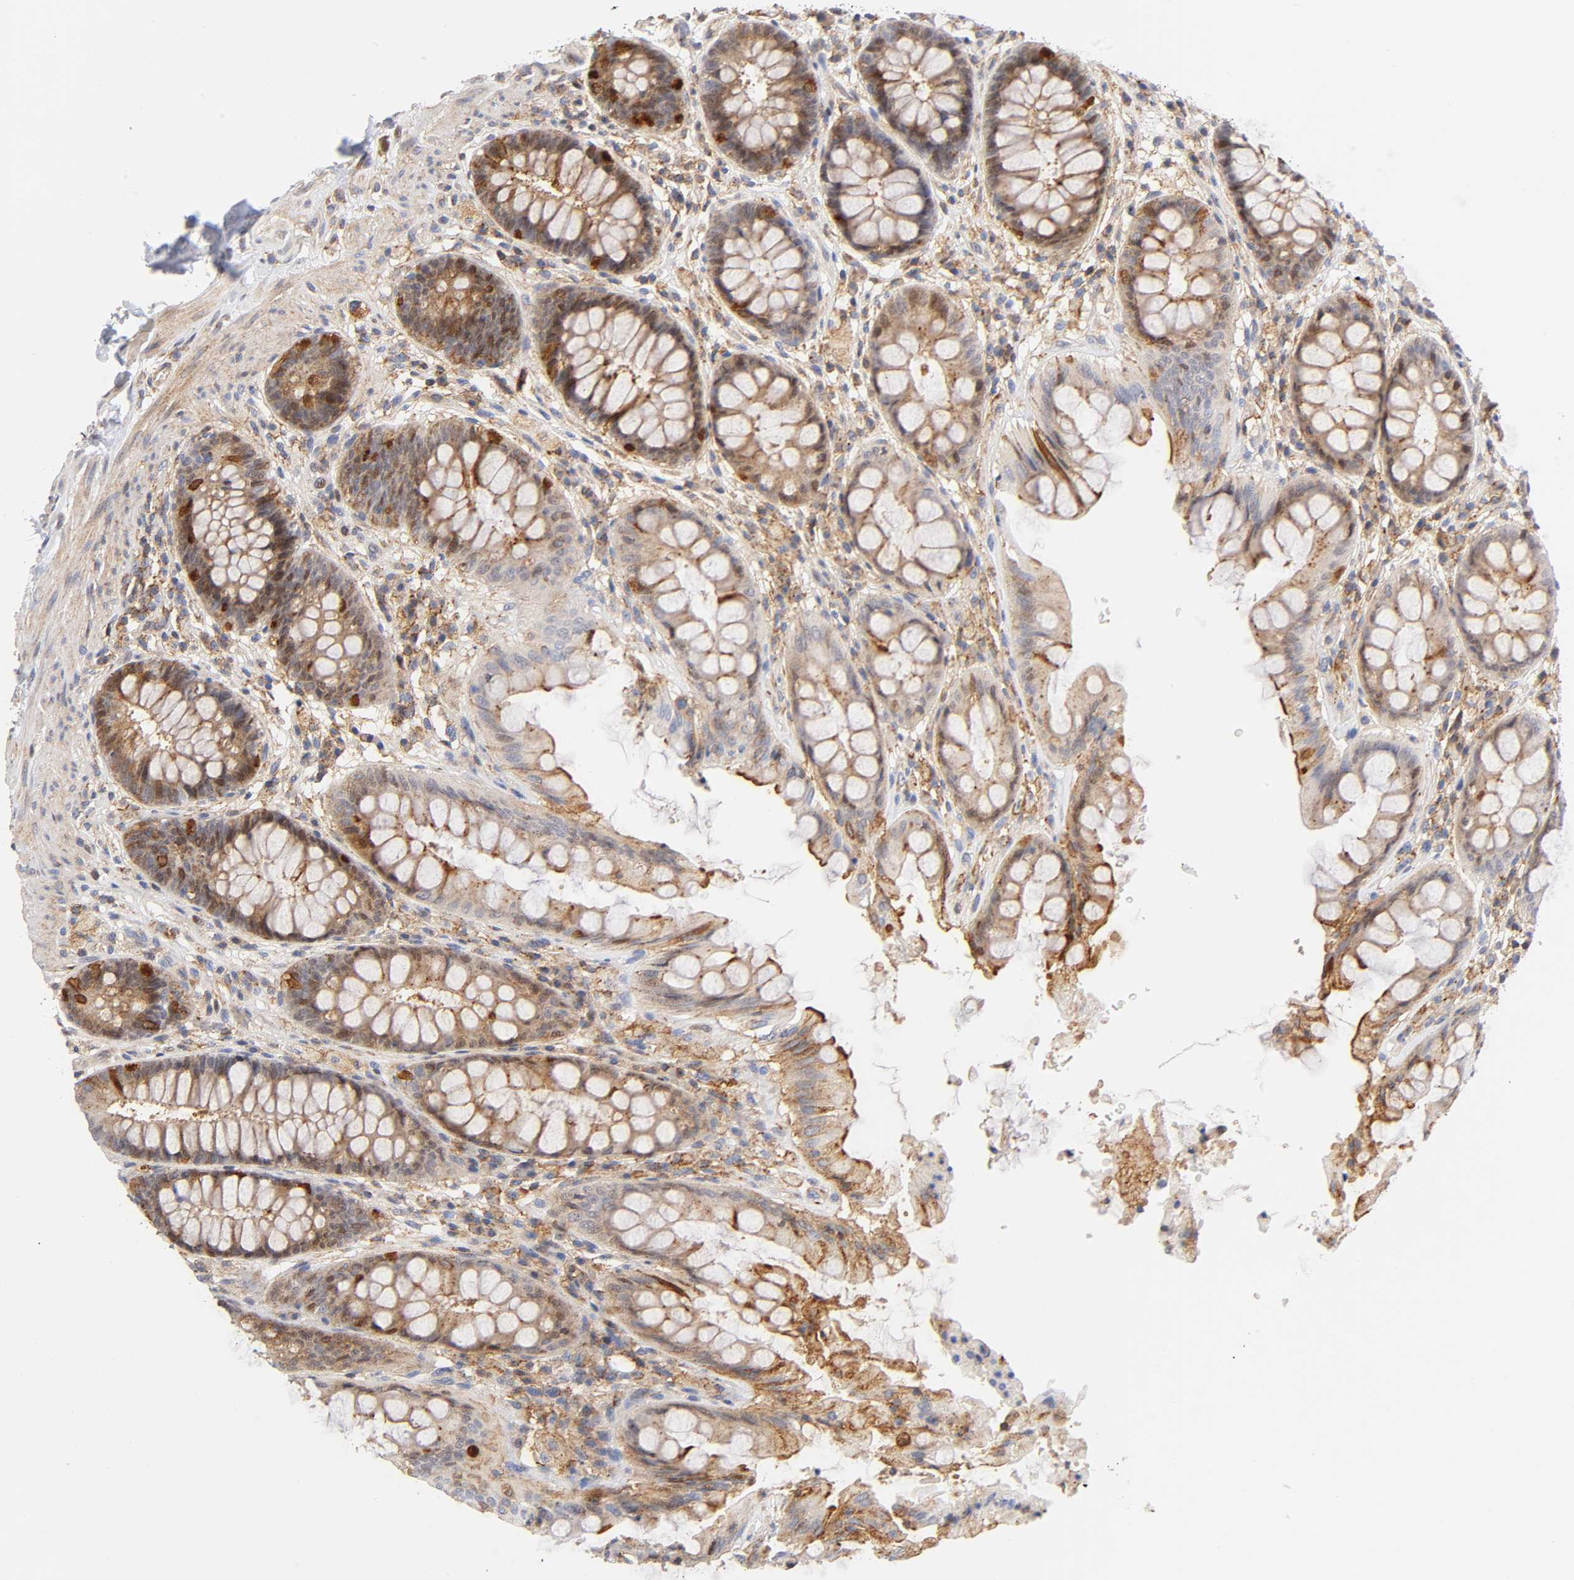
{"staining": {"intensity": "moderate", "quantity": ">75%", "location": "cytoplasmic/membranous,nuclear"}, "tissue": "rectum", "cell_type": "Glandular cells", "image_type": "normal", "snomed": [{"axis": "morphology", "description": "Normal tissue, NOS"}, {"axis": "topography", "description": "Rectum"}], "caption": "Rectum stained with IHC shows moderate cytoplasmic/membranous,nuclear expression in approximately >75% of glandular cells. (Brightfield microscopy of DAB IHC at high magnification).", "gene": "ANXA7", "patient": {"sex": "female", "age": 46}}